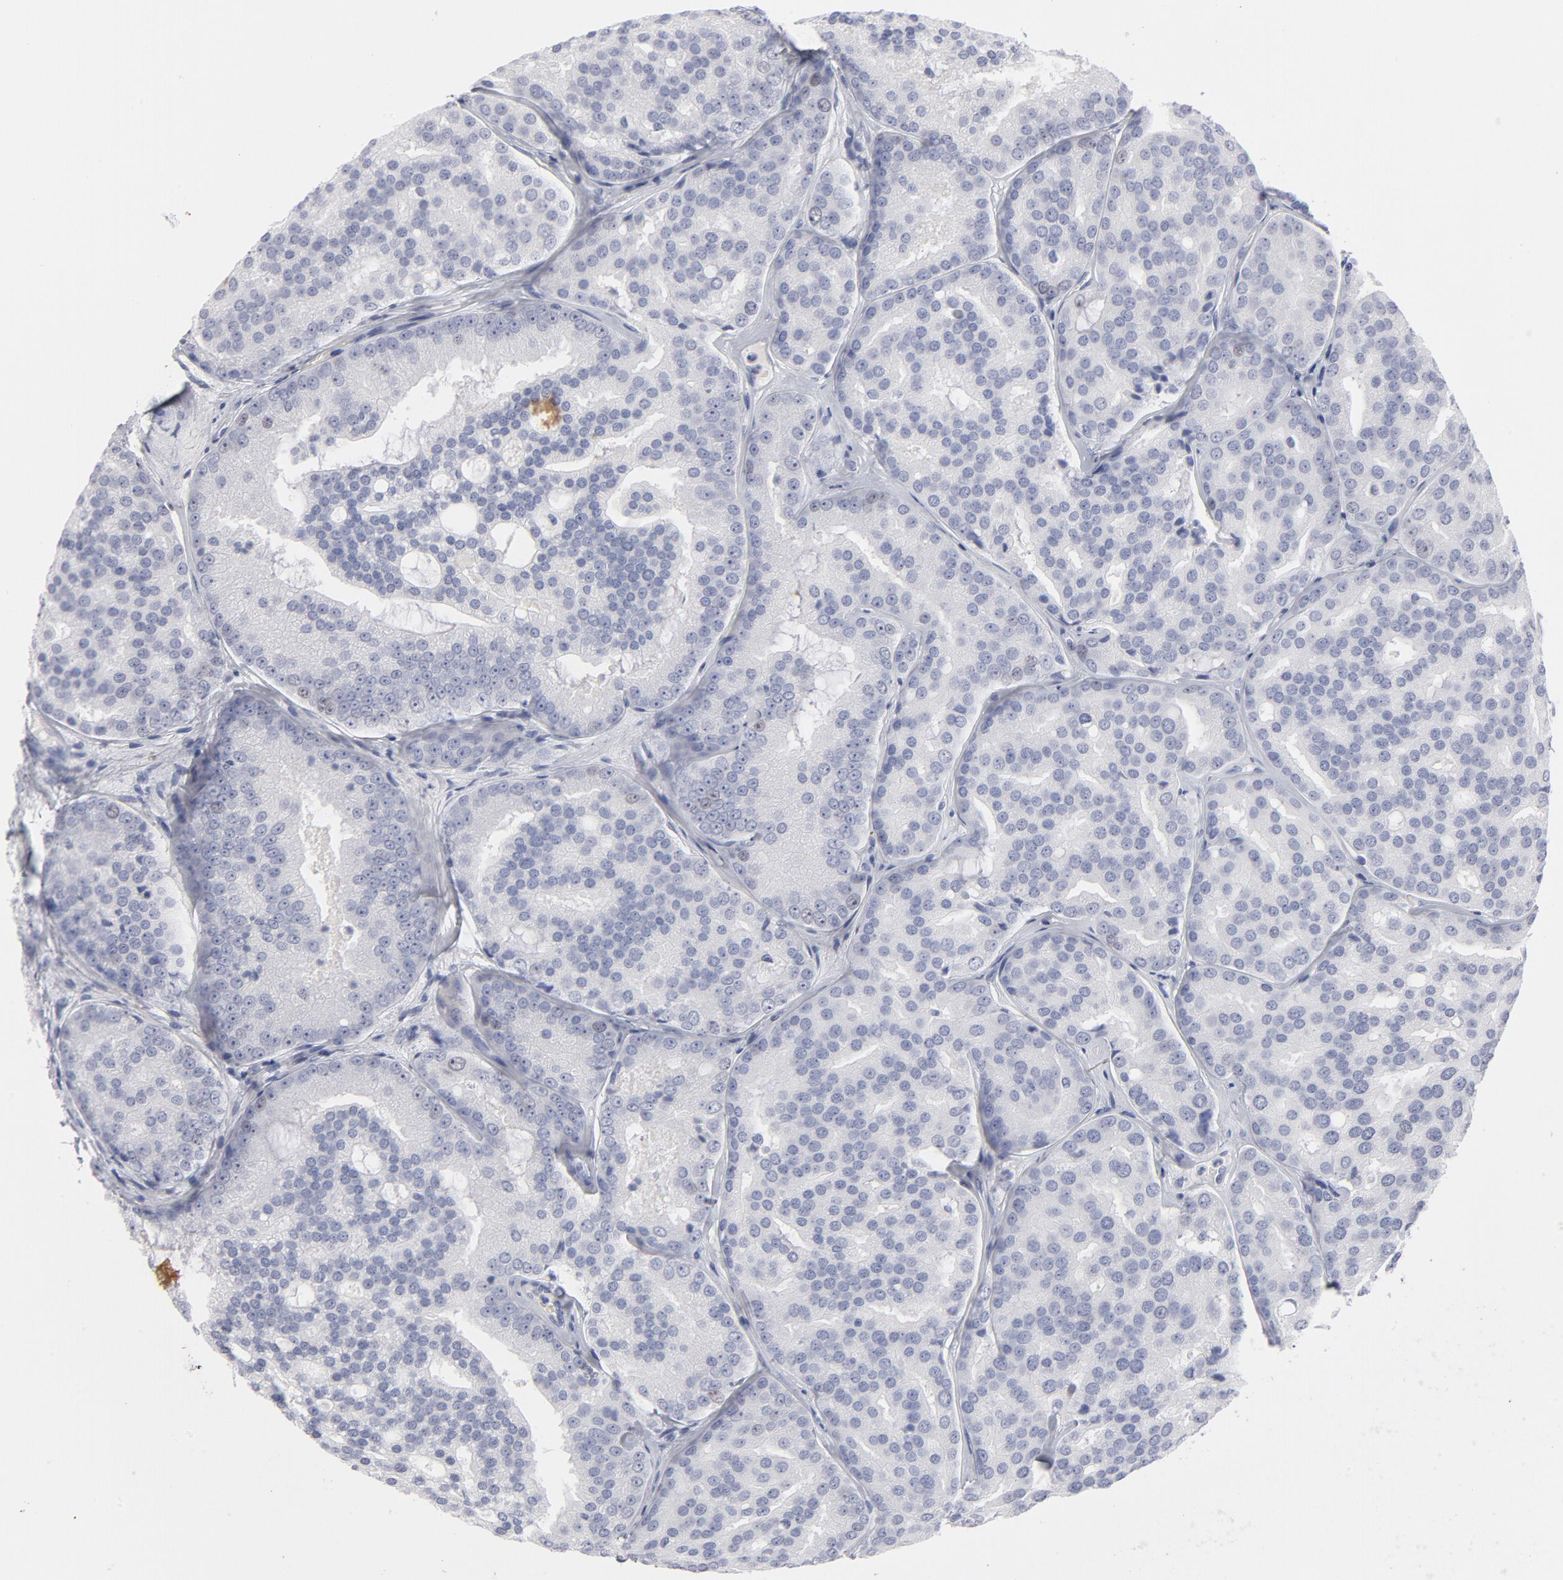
{"staining": {"intensity": "negative", "quantity": "none", "location": "none"}, "tissue": "prostate cancer", "cell_type": "Tumor cells", "image_type": "cancer", "snomed": [{"axis": "morphology", "description": "Adenocarcinoma, High grade"}, {"axis": "topography", "description": "Prostate"}], "caption": "Immunohistochemistry histopathology image of human high-grade adenocarcinoma (prostate) stained for a protein (brown), which displays no expression in tumor cells.", "gene": "MCM7", "patient": {"sex": "male", "age": 64}}